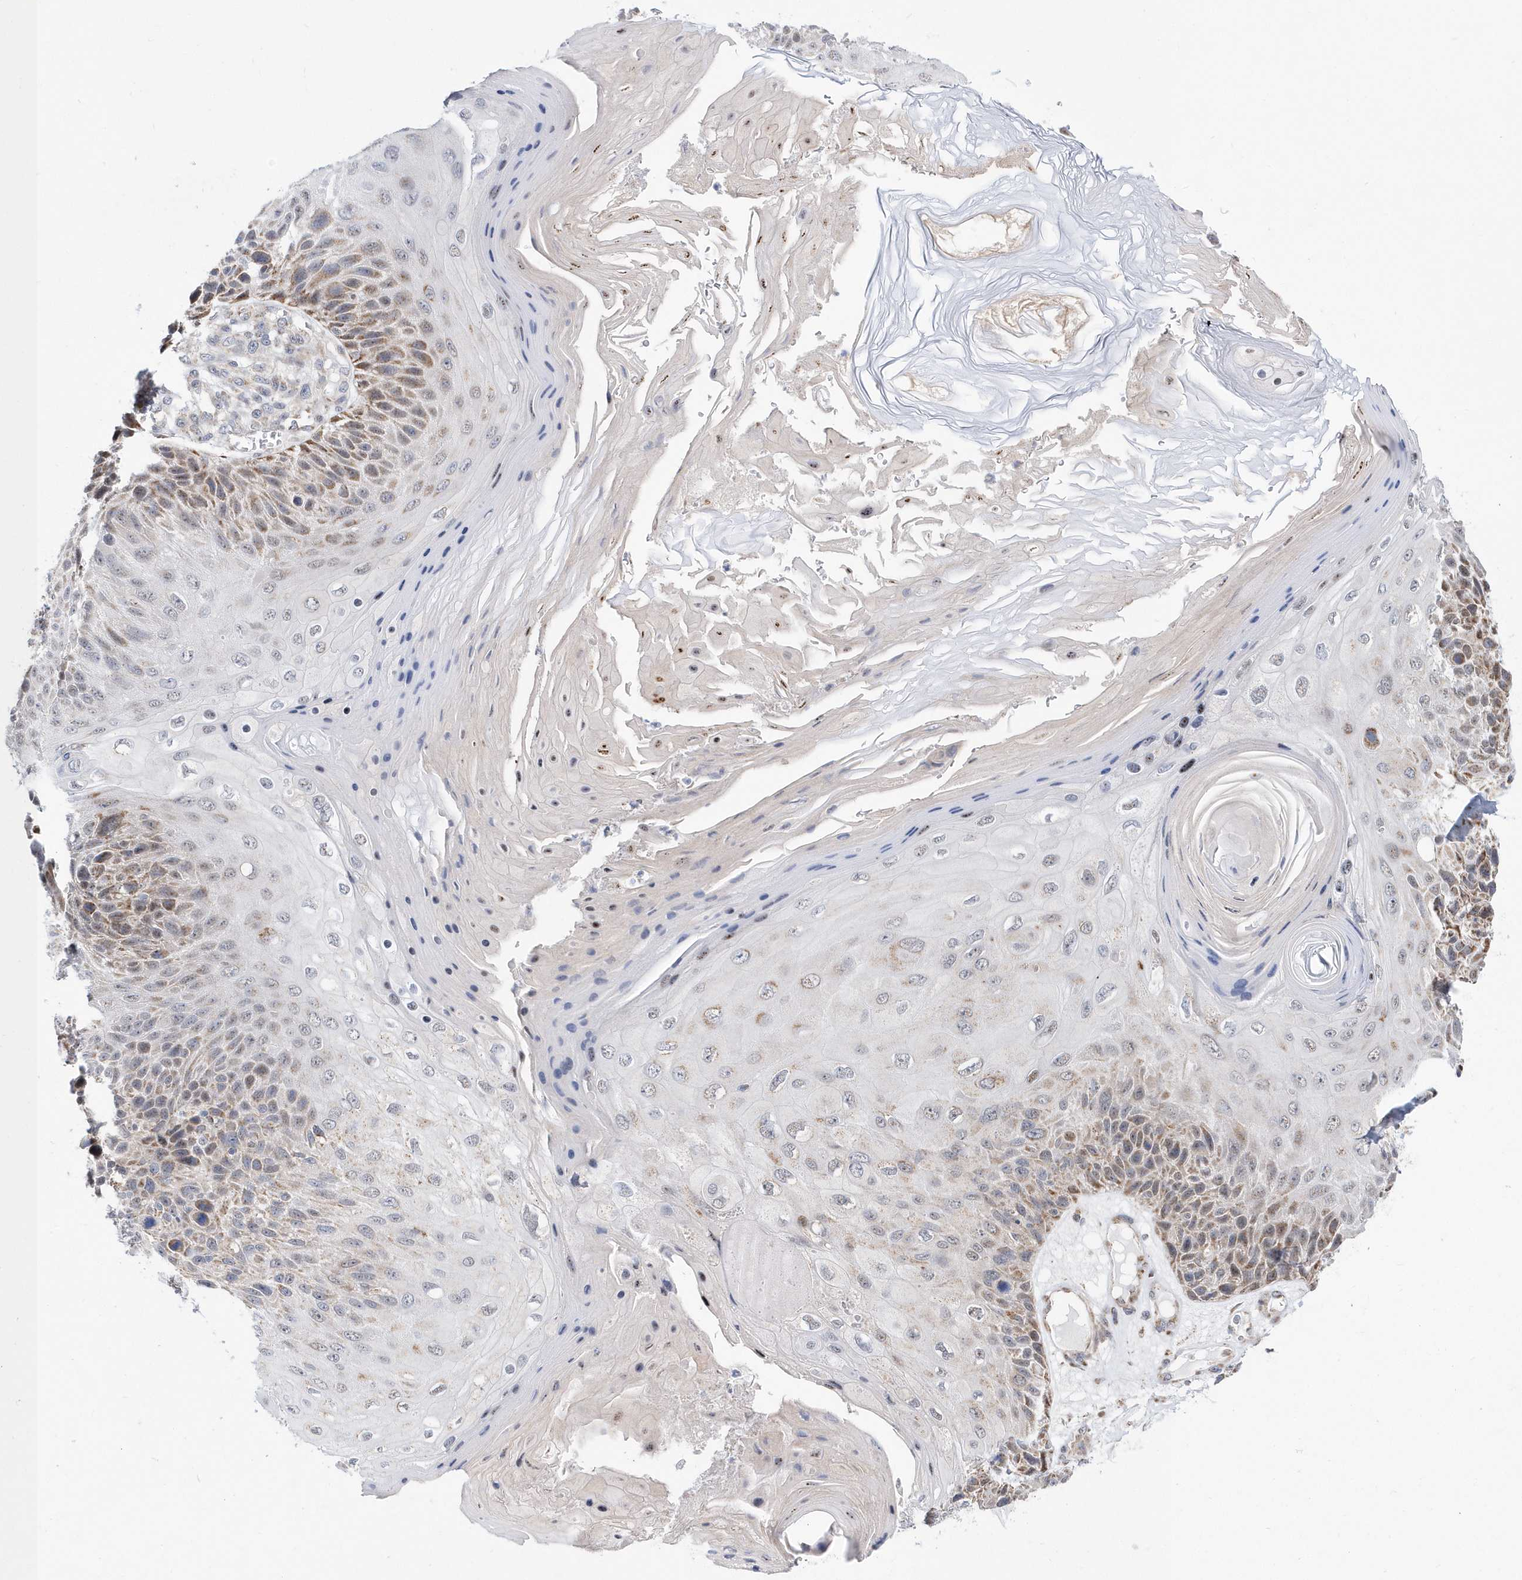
{"staining": {"intensity": "weak", "quantity": "25%-75%", "location": "cytoplasmic/membranous"}, "tissue": "skin cancer", "cell_type": "Tumor cells", "image_type": "cancer", "snomed": [{"axis": "morphology", "description": "Squamous cell carcinoma, NOS"}, {"axis": "topography", "description": "Skin"}], "caption": "There is low levels of weak cytoplasmic/membranous expression in tumor cells of skin squamous cell carcinoma, as demonstrated by immunohistochemical staining (brown color).", "gene": "SPATA5", "patient": {"sex": "female", "age": 88}}